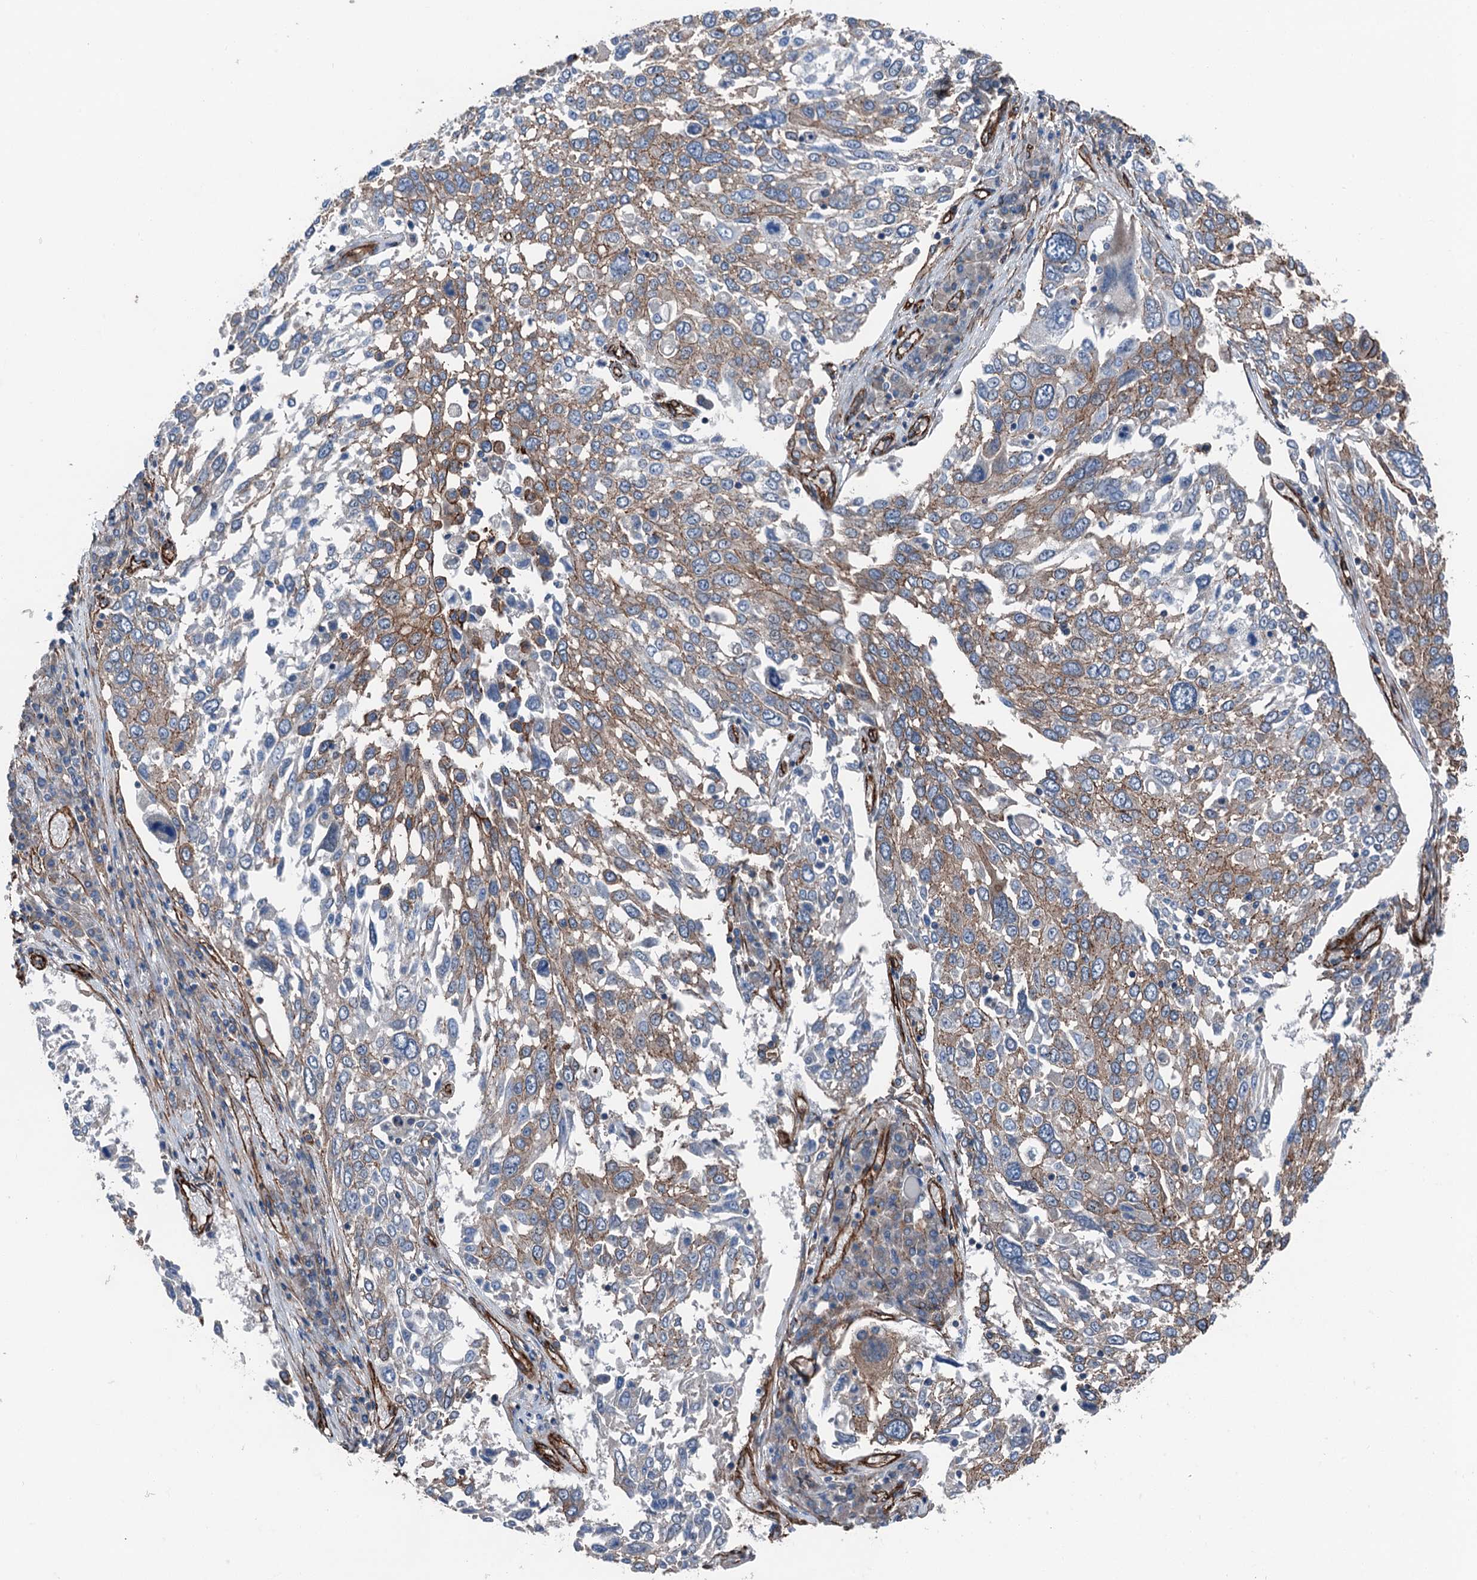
{"staining": {"intensity": "moderate", "quantity": "<25%", "location": "cytoplasmic/membranous"}, "tissue": "lung cancer", "cell_type": "Tumor cells", "image_type": "cancer", "snomed": [{"axis": "morphology", "description": "Squamous cell carcinoma, NOS"}, {"axis": "topography", "description": "Lung"}], "caption": "The immunohistochemical stain shows moderate cytoplasmic/membranous staining in tumor cells of lung cancer tissue.", "gene": "NMRAL1", "patient": {"sex": "male", "age": 65}}